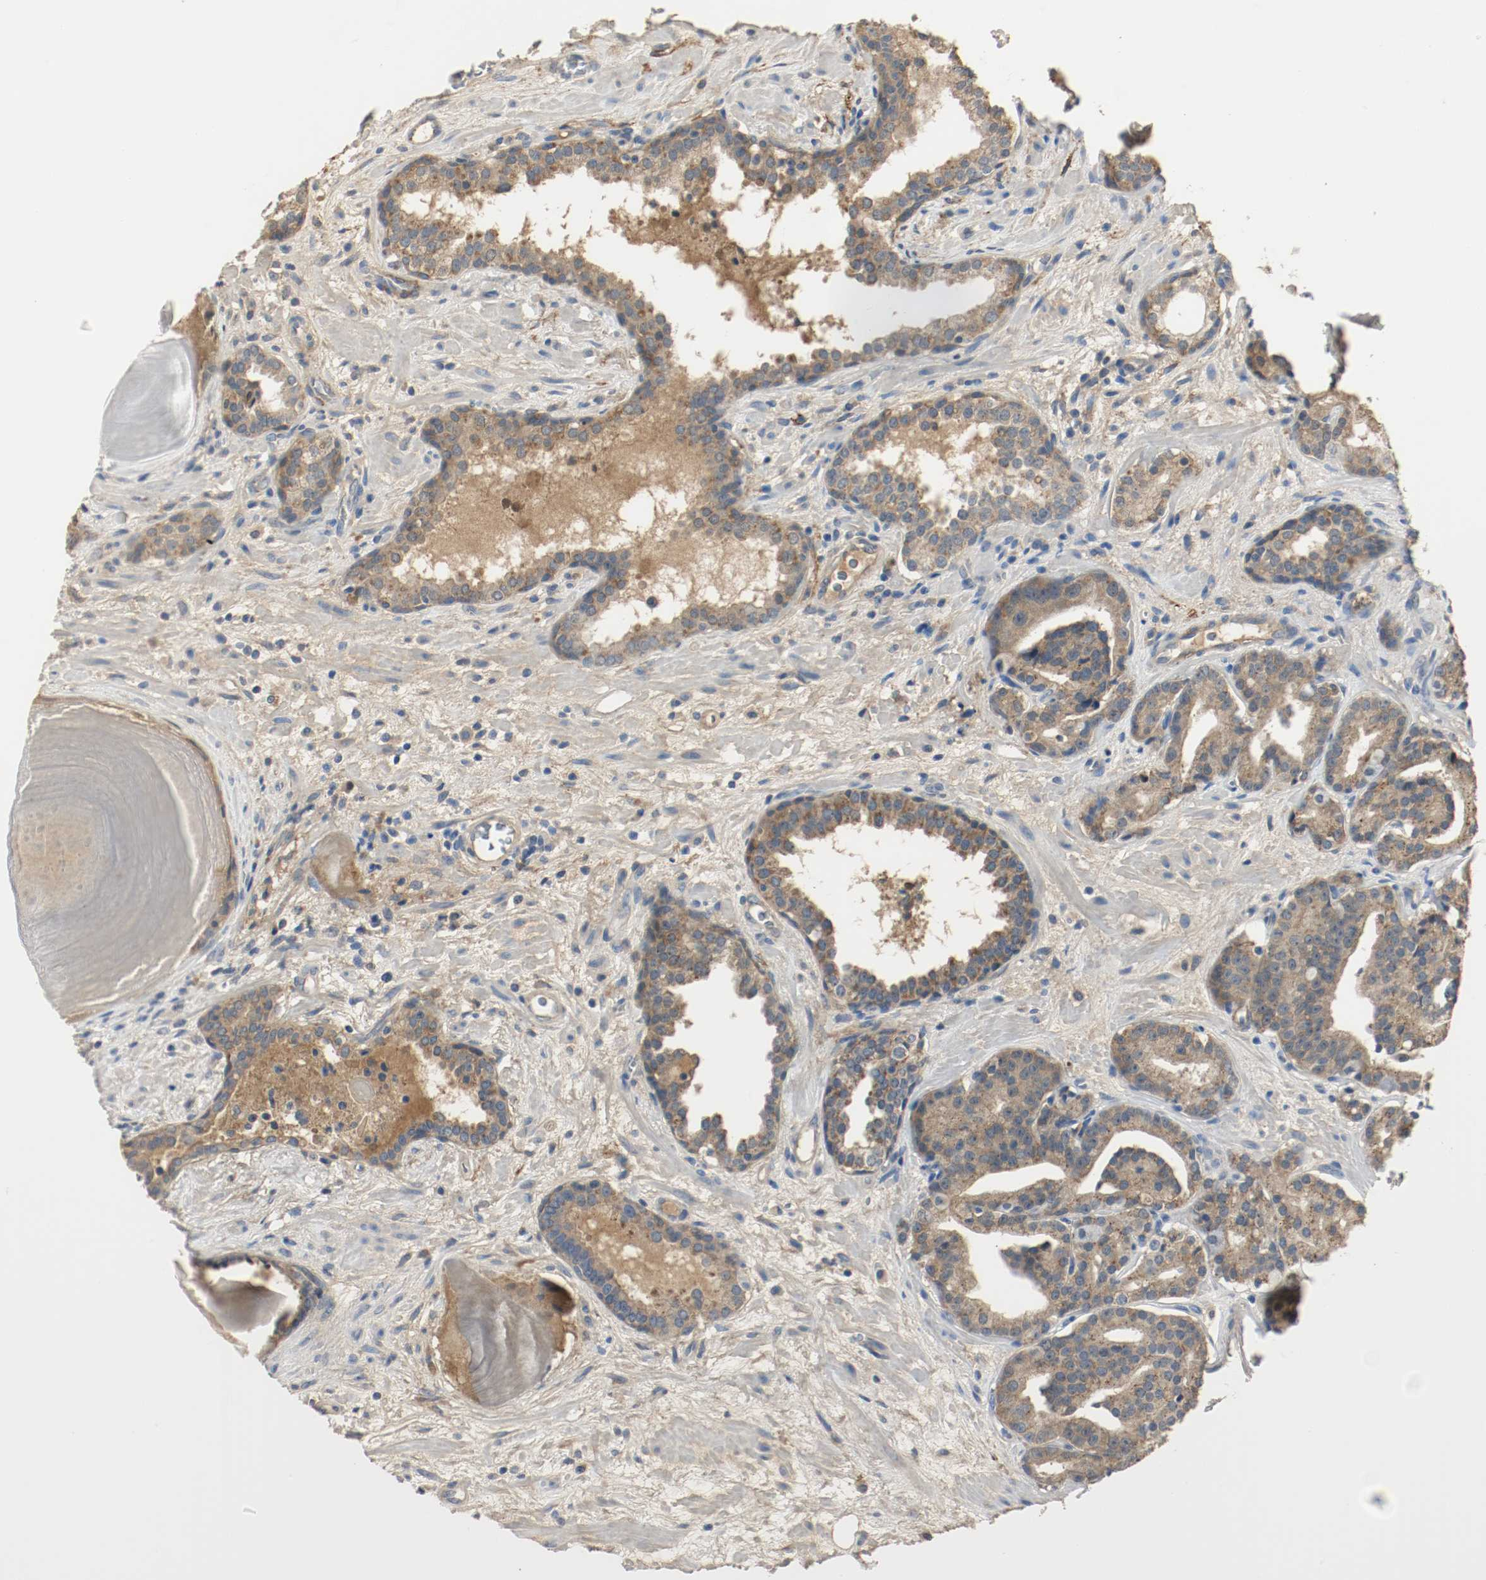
{"staining": {"intensity": "moderate", "quantity": ">75%", "location": "cytoplasmic/membranous"}, "tissue": "prostate cancer", "cell_type": "Tumor cells", "image_type": "cancer", "snomed": [{"axis": "morphology", "description": "Adenocarcinoma, Low grade"}, {"axis": "topography", "description": "Prostate"}], "caption": "A high-resolution photomicrograph shows IHC staining of prostate adenocarcinoma (low-grade), which reveals moderate cytoplasmic/membranous staining in about >75% of tumor cells. (IHC, brightfield microscopy, high magnification).", "gene": "MELTF", "patient": {"sex": "male", "age": 63}}